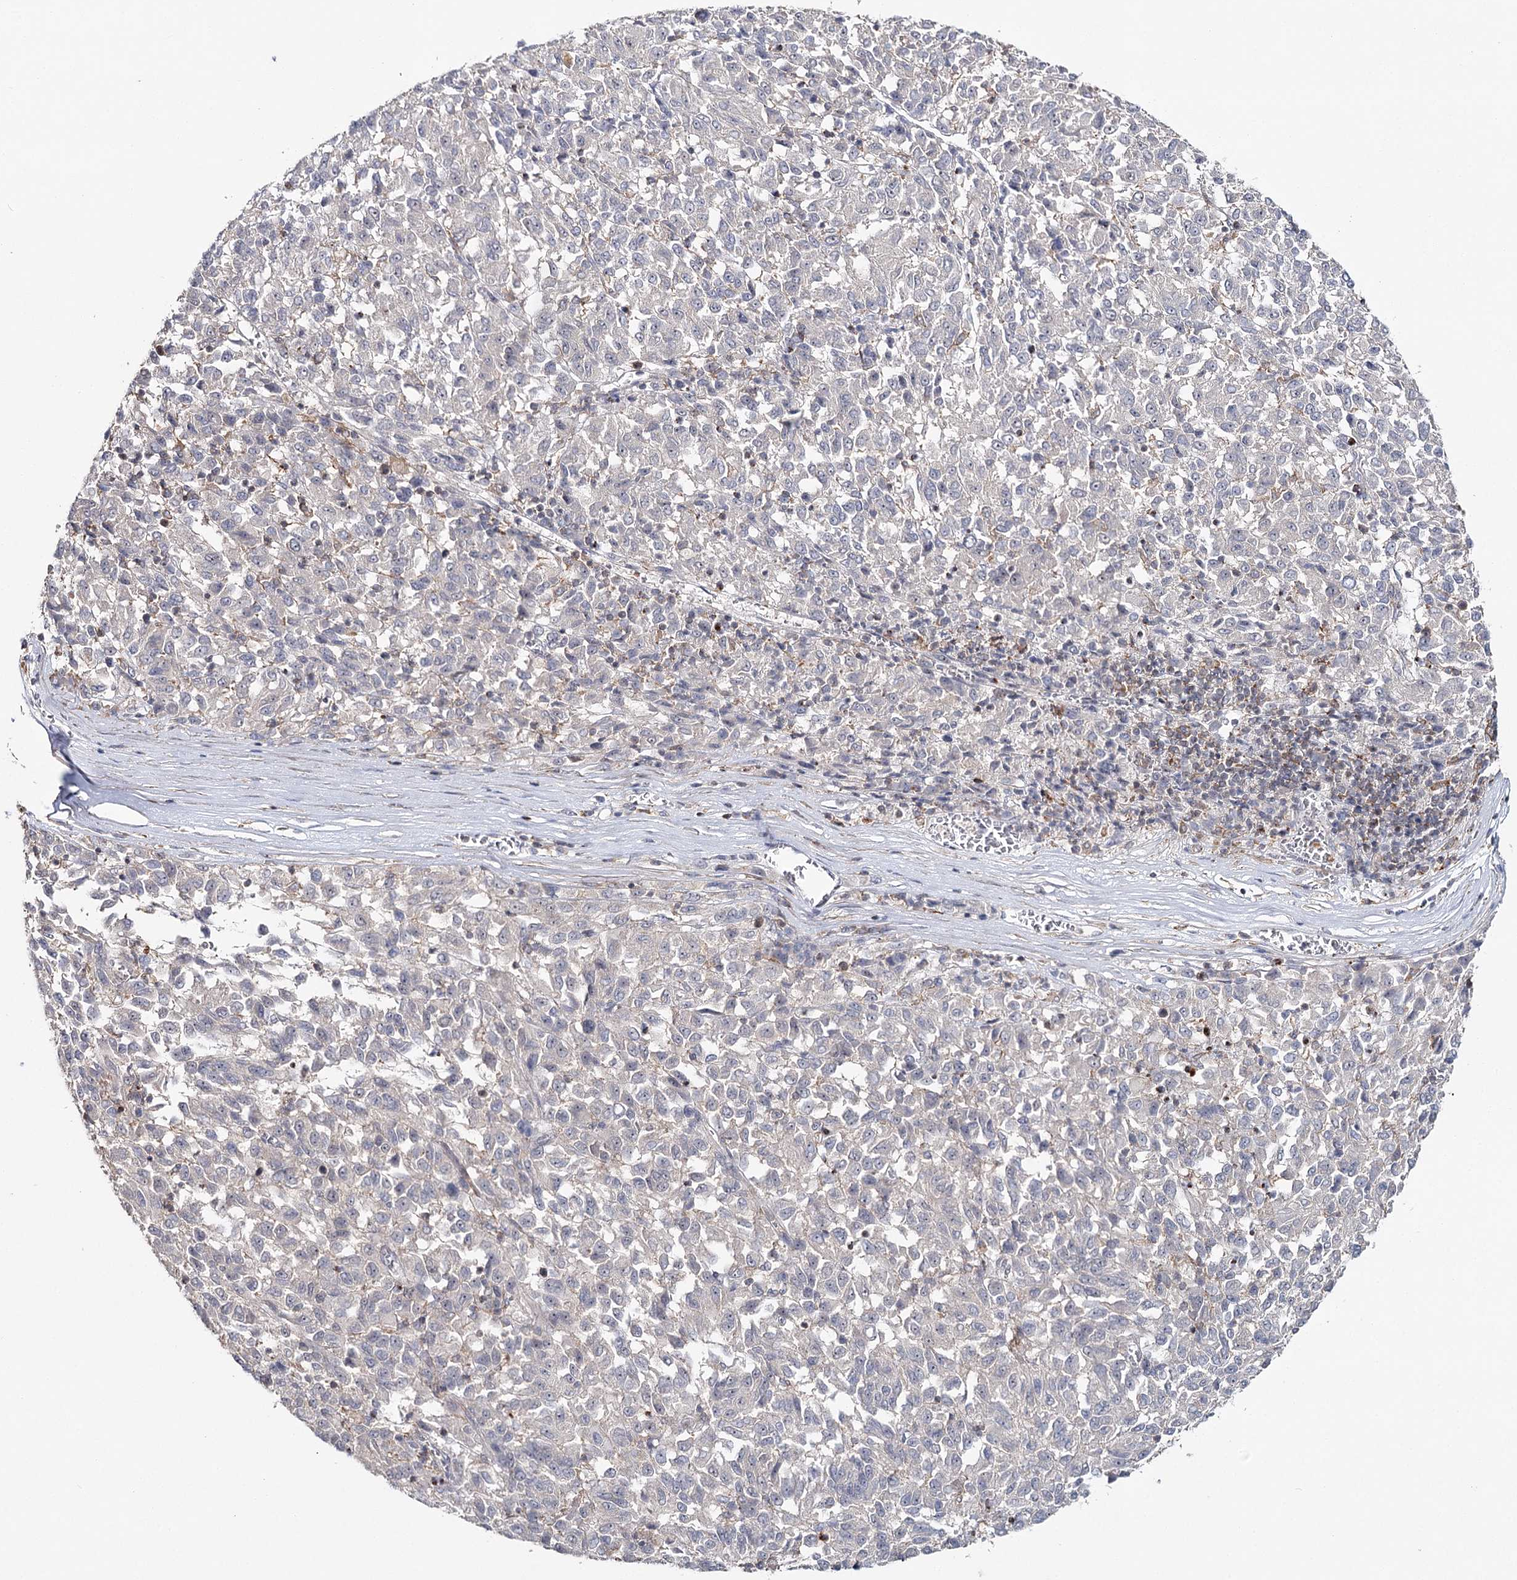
{"staining": {"intensity": "negative", "quantity": "none", "location": "none"}, "tissue": "melanoma", "cell_type": "Tumor cells", "image_type": "cancer", "snomed": [{"axis": "morphology", "description": "Malignant melanoma, Metastatic site"}, {"axis": "topography", "description": "Lung"}], "caption": "Photomicrograph shows no protein staining in tumor cells of malignant melanoma (metastatic site) tissue.", "gene": "ZC3H8", "patient": {"sex": "male", "age": 64}}